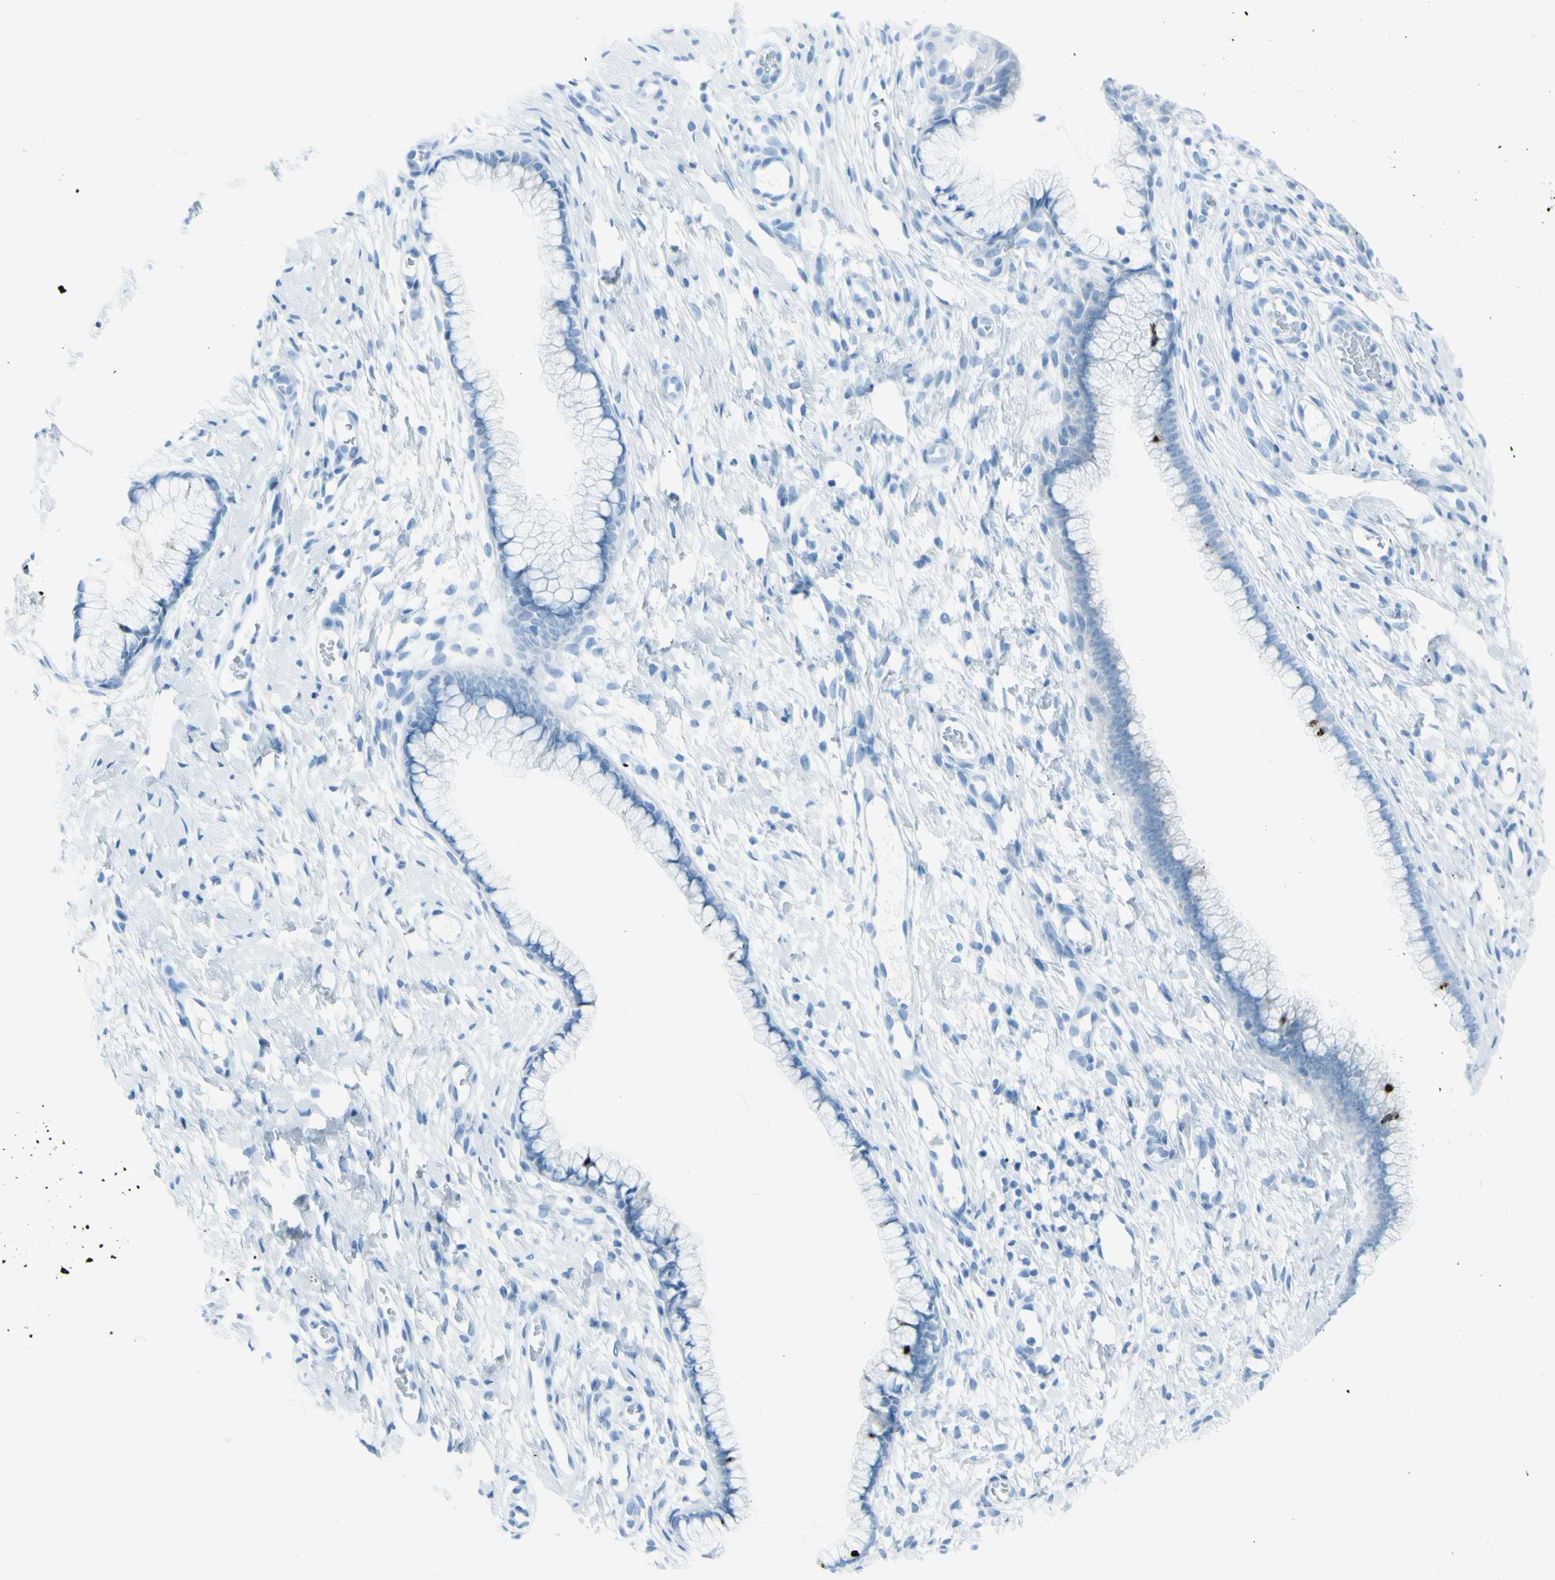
{"staining": {"intensity": "negative", "quantity": "none", "location": "none"}, "tissue": "cervix", "cell_type": "Glandular cells", "image_type": "normal", "snomed": [{"axis": "morphology", "description": "Normal tissue, NOS"}, {"axis": "topography", "description": "Cervix"}], "caption": "Immunohistochemistry of normal cervix demonstrates no positivity in glandular cells. (Brightfield microscopy of DAB (3,3'-diaminobenzidine) immunohistochemistry at high magnification).", "gene": "AFP", "patient": {"sex": "female", "age": 65}}